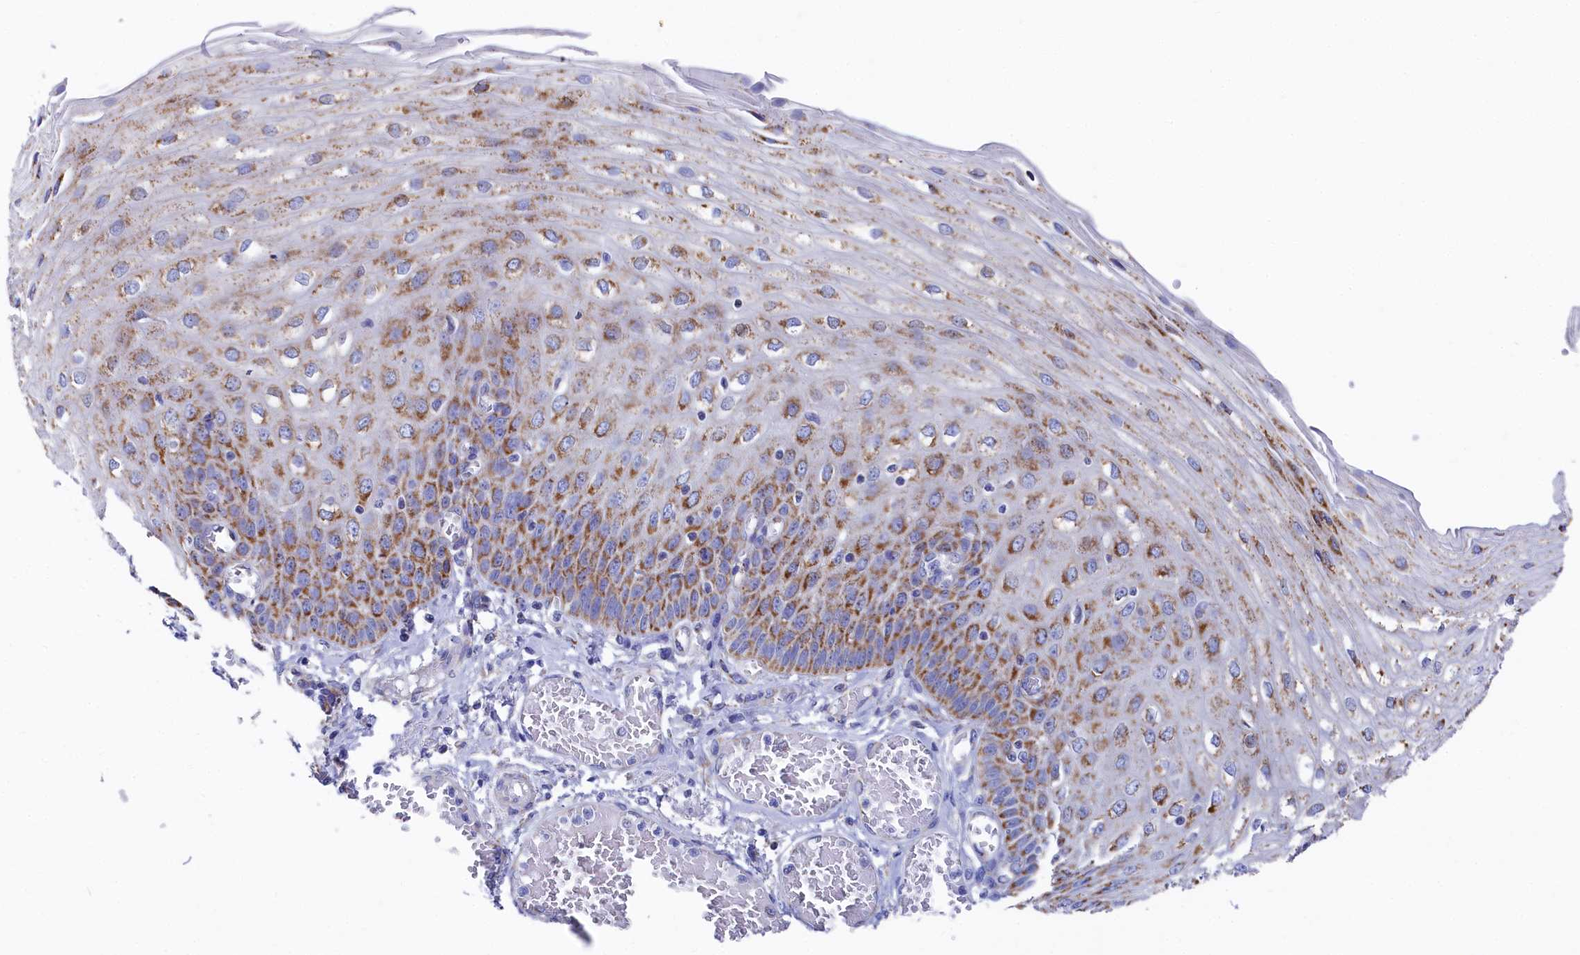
{"staining": {"intensity": "moderate", "quantity": ">75%", "location": "cytoplasmic/membranous"}, "tissue": "esophagus", "cell_type": "Squamous epithelial cells", "image_type": "normal", "snomed": [{"axis": "morphology", "description": "Normal tissue, NOS"}, {"axis": "topography", "description": "Esophagus"}], "caption": "Immunohistochemical staining of unremarkable esophagus exhibits >75% levels of moderate cytoplasmic/membranous protein staining in approximately >75% of squamous epithelial cells. (DAB (3,3'-diaminobenzidine) = brown stain, brightfield microscopy at high magnification).", "gene": "MMAB", "patient": {"sex": "male", "age": 81}}